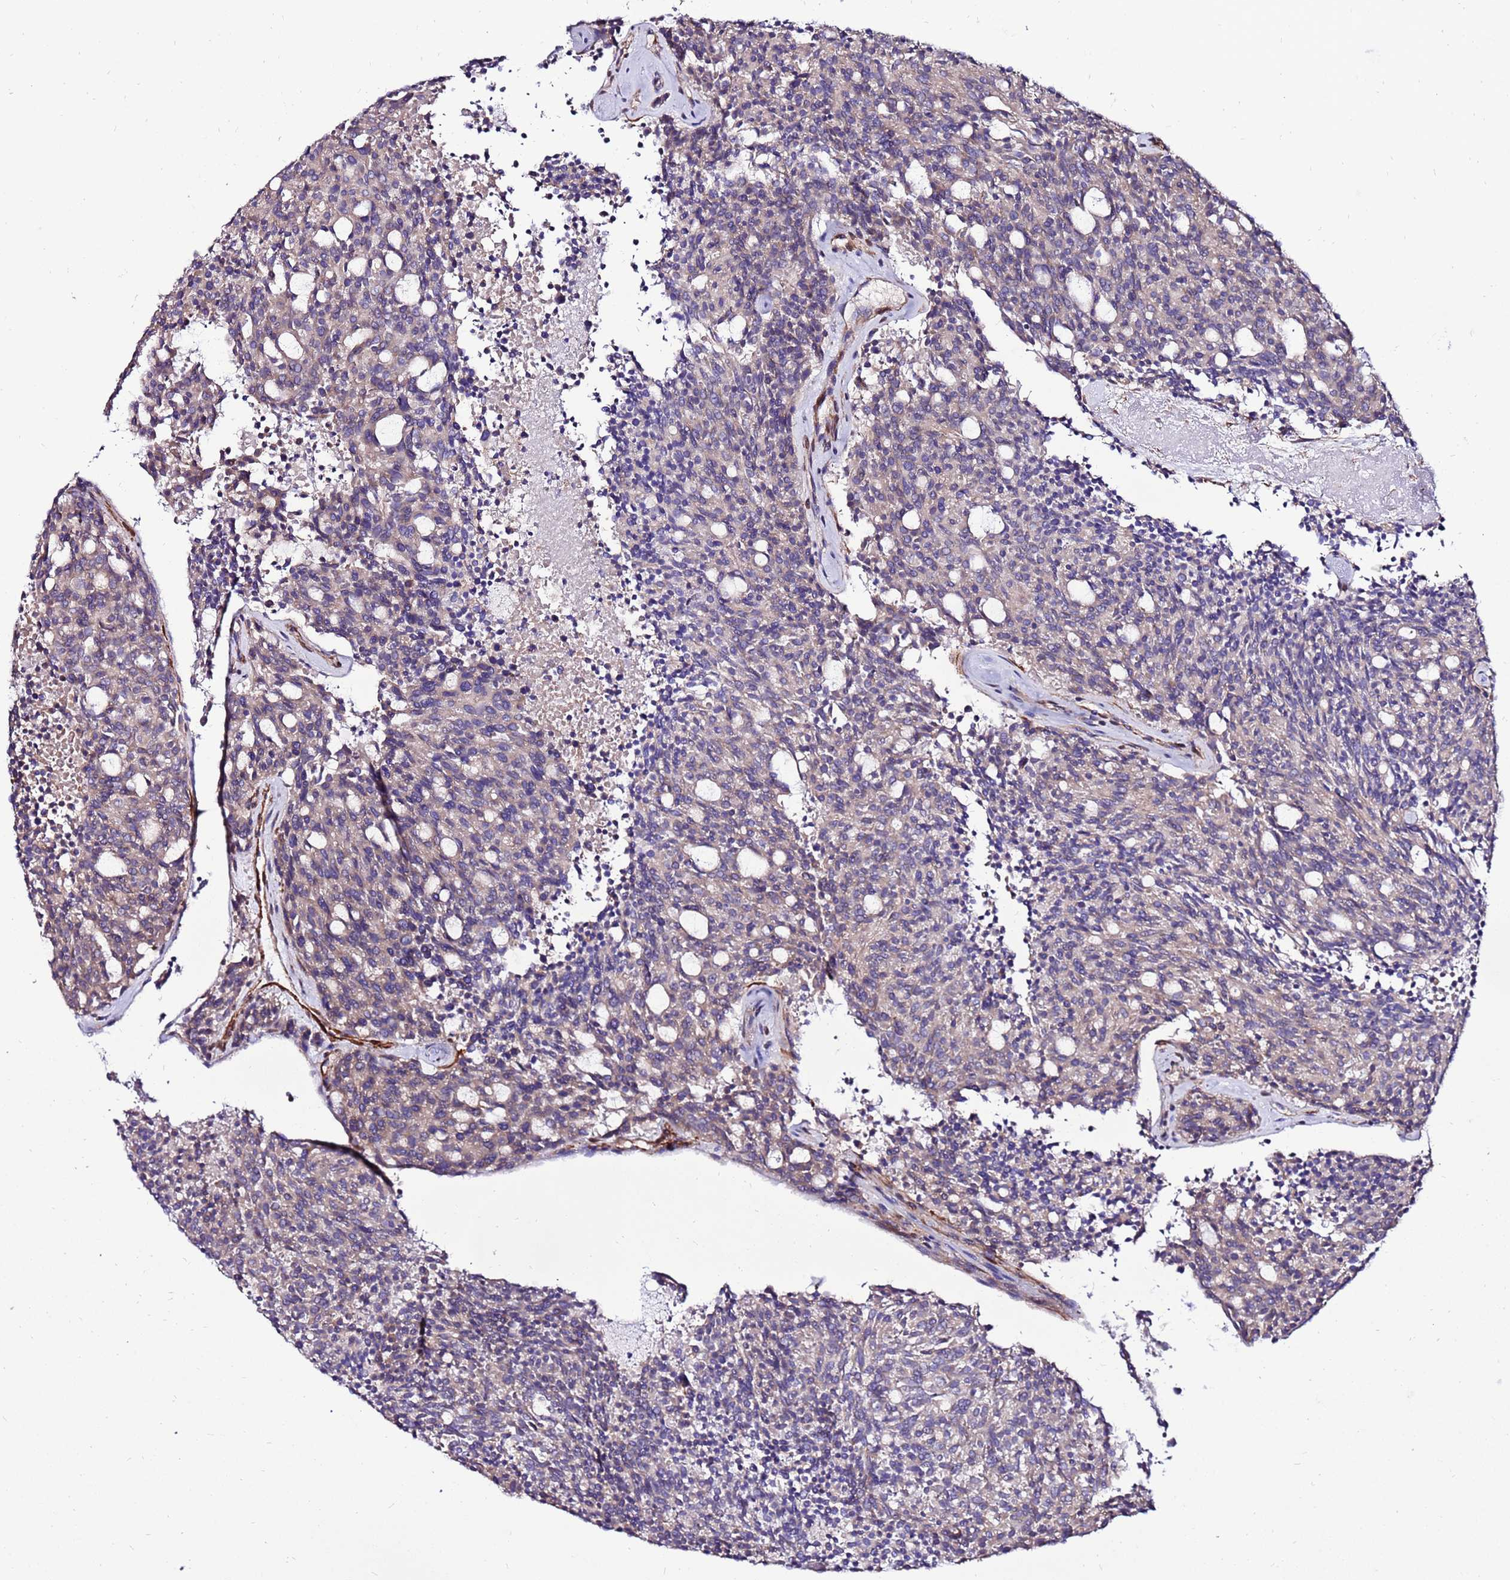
{"staining": {"intensity": "weak", "quantity": "<25%", "location": "cytoplasmic/membranous"}, "tissue": "carcinoid", "cell_type": "Tumor cells", "image_type": "cancer", "snomed": [{"axis": "morphology", "description": "Carcinoid, malignant, NOS"}, {"axis": "topography", "description": "Pancreas"}], "caption": "A micrograph of human malignant carcinoid is negative for staining in tumor cells.", "gene": "EI24", "patient": {"sex": "female", "age": 54}}